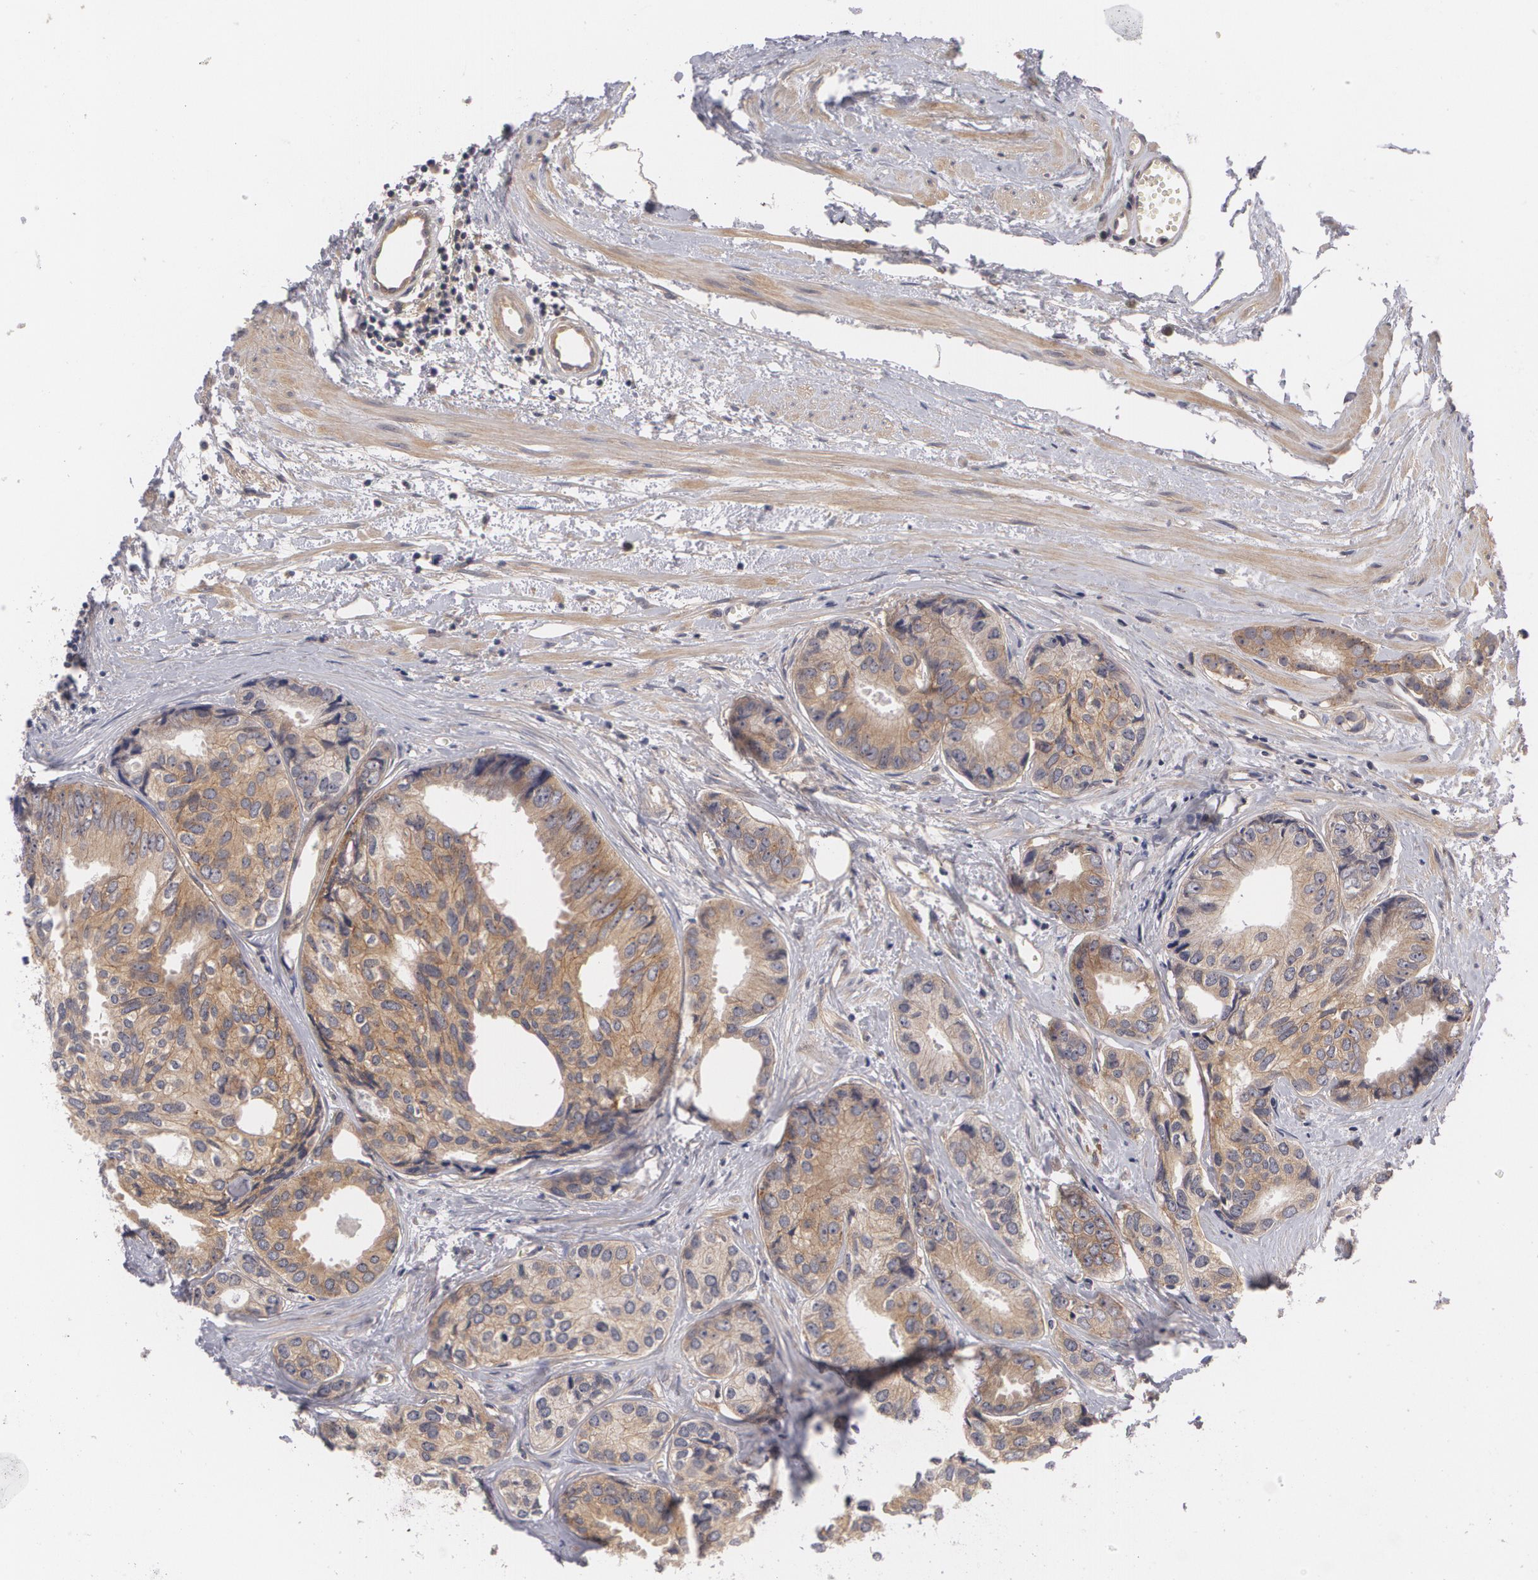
{"staining": {"intensity": "moderate", "quantity": ">75%", "location": "cytoplasmic/membranous"}, "tissue": "prostate cancer", "cell_type": "Tumor cells", "image_type": "cancer", "snomed": [{"axis": "morphology", "description": "Adenocarcinoma, High grade"}, {"axis": "topography", "description": "Prostate"}], "caption": "Immunohistochemistry (IHC) staining of adenocarcinoma (high-grade) (prostate), which reveals medium levels of moderate cytoplasmic/membranous expression in approximately >75% of tumor cells indicating moderate cytoplasmic/membranous protein staining. The staining was performed using DAB (3,3'-diaminobenzidine) (brown) for protein detection and nuclei were counterstained in hematoxylin (blue).", "gene": "CASK", "patient": {"sex": "male", "age": 56}}